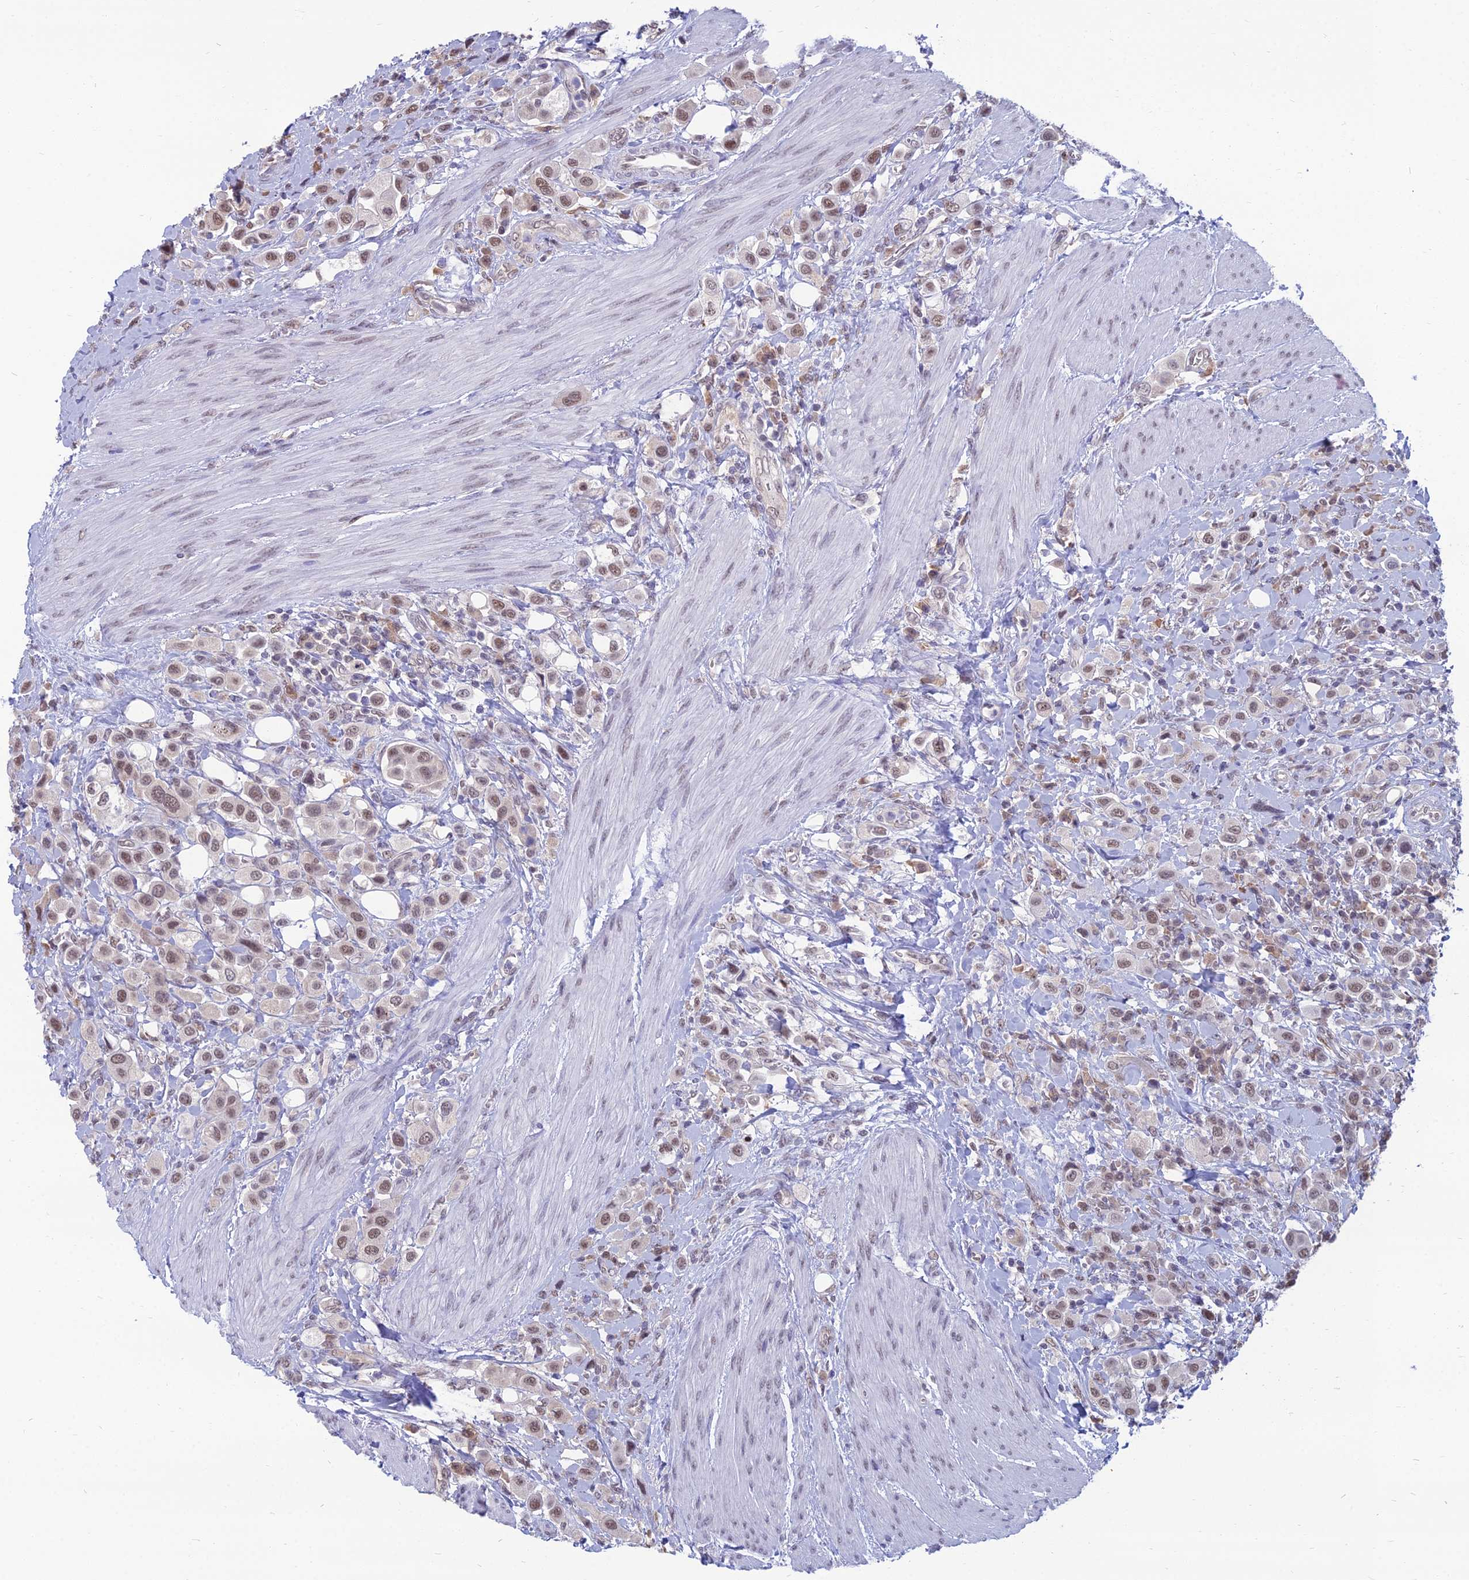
{"staining": {"intensity": "weak", "quantity": ">75%", "location": "nuclear"}, "tissue": "urothelial cancer", "cell_type": "Tumor cells", "image_type": "cancer", "snomed": [{"axis": "morphology", "description": "Urothelial carcinoma, High grade"}, {"axis": "topography", "description": "Urinary bladder"}], "caption": "Protein analysis of urothelial cancer tissue exhibits weak nuclear staining in about >75% of tumor cells. (DAB IHC, brown staining for protein, blue staining for nuclei).", "gene": "SRSF7", "patient": {"sex": "male", "age": 50}}